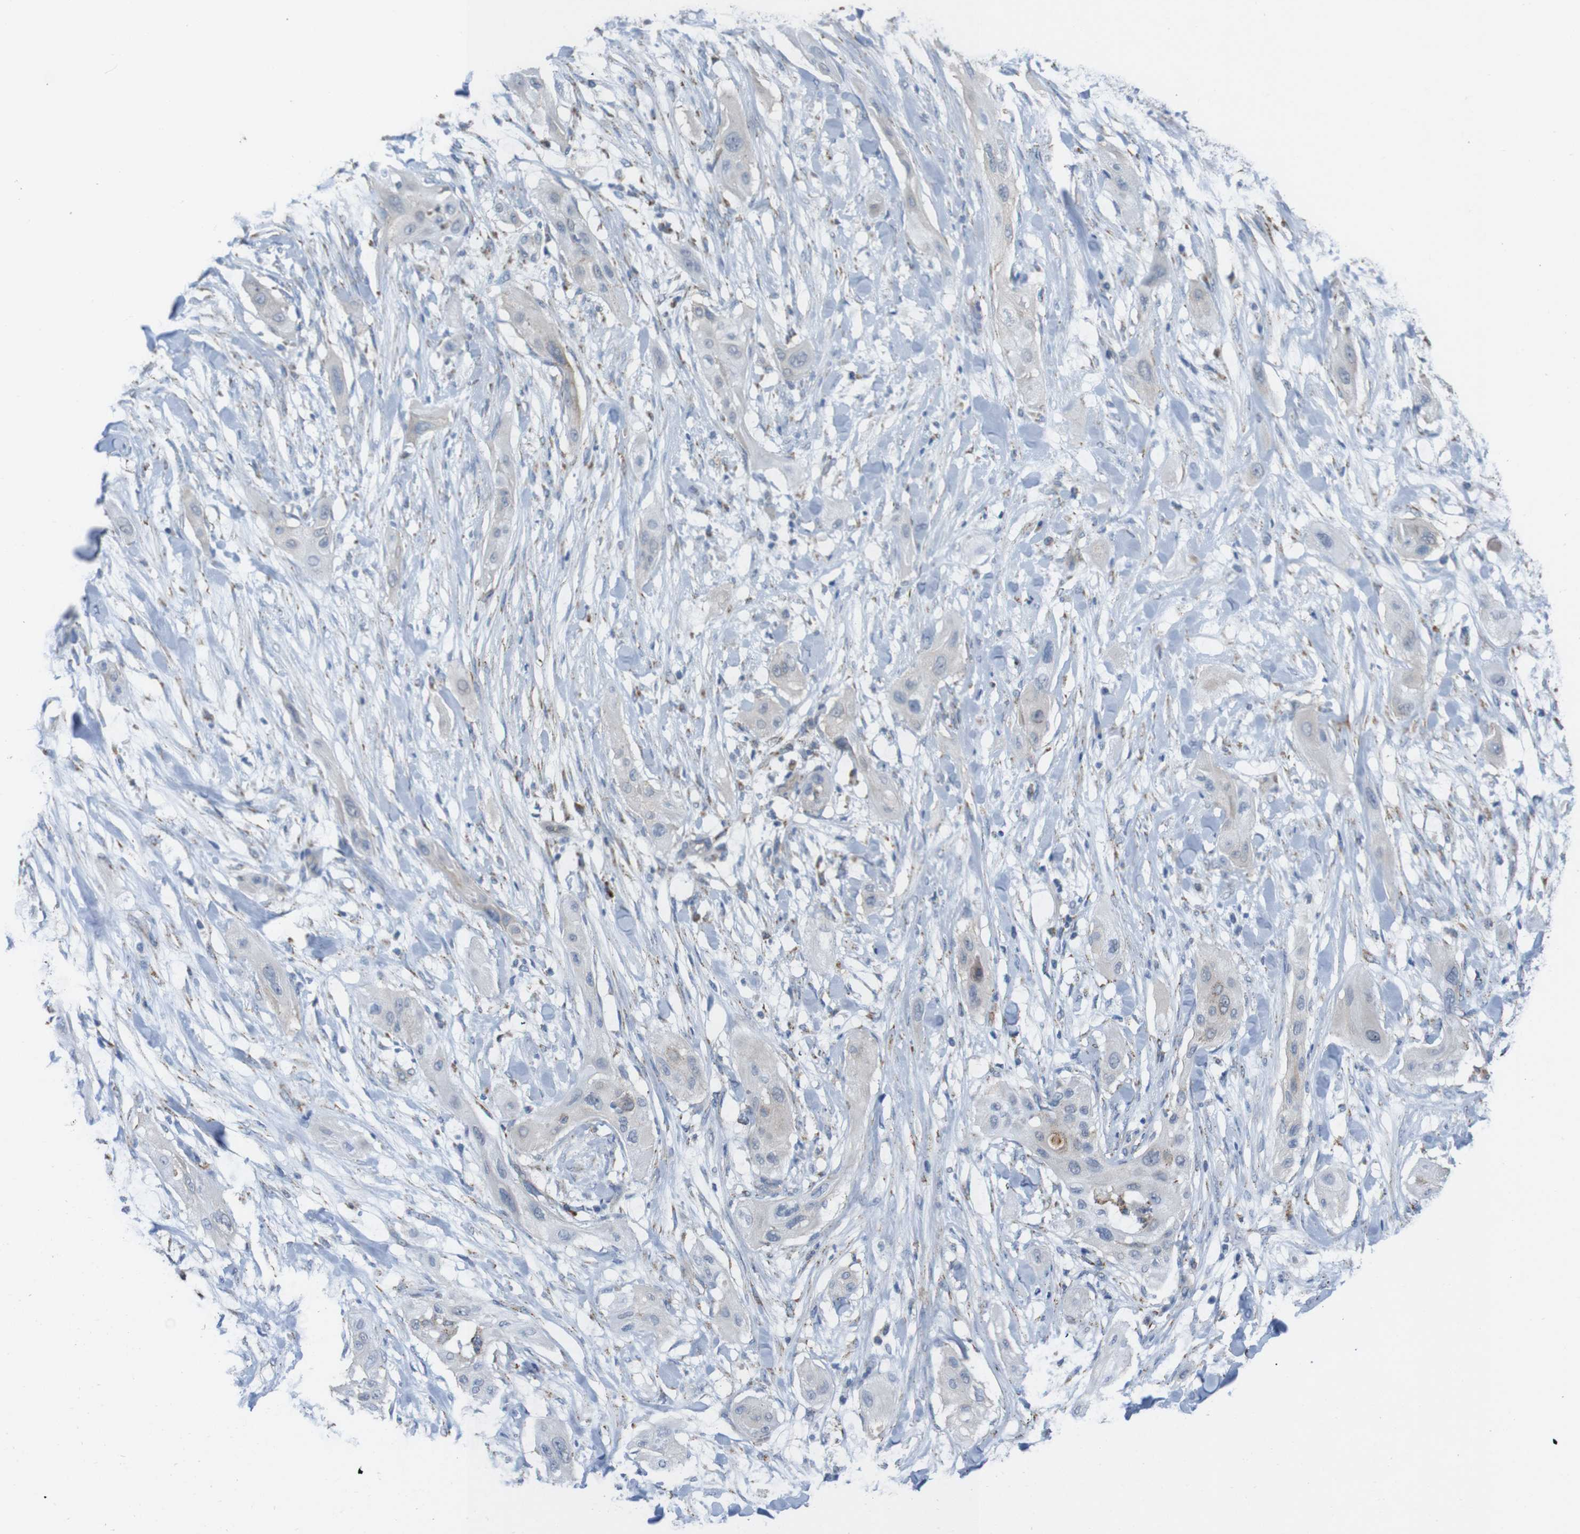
{"staining": {"intensity": "negative", "quantity": "none", "location": "none"}, "tissue": "lung cancer", "cell_type": "Tumor cells", "image_type": "cancer", "snomed": [{"axis": "morphology", "description": "Squamous cell carcinoma, NOS"}, {"axis": "topography", "description": "Lung"}], "caption": "Protein analysis of lung cancer displays no significant positivity in tumor cells. (Immunohistochemistry, brightfield microscopy, high magnification).", "gene": "PTPRR", "patient": {"sex": "female", "age": 47}}